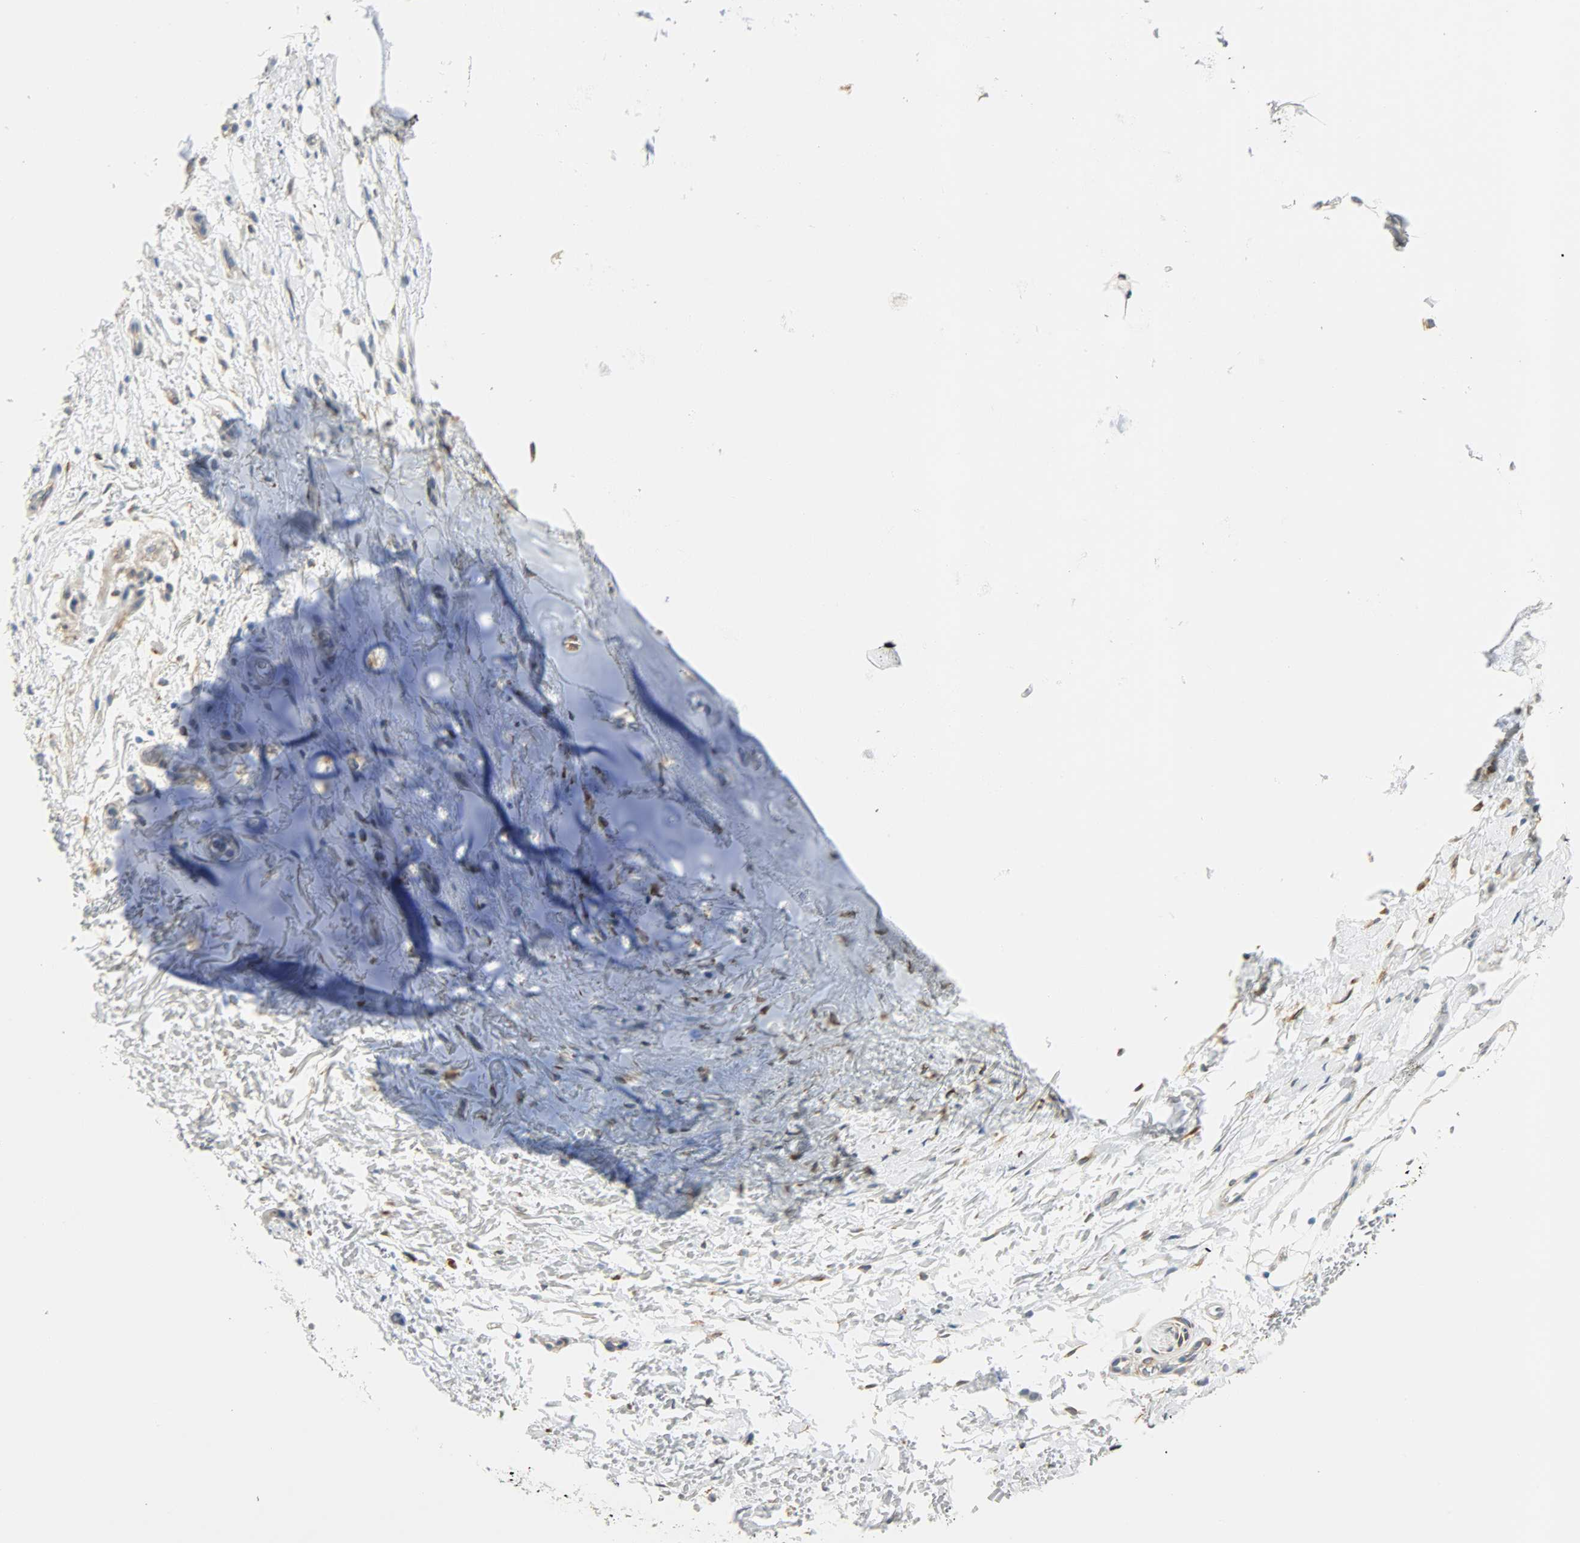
{"staining": {"intensity": "negative", "quantity": "none", "location": "none"}, "tissue": "adipose tissue", "cell_type": "Adipocytes", "image_type": "normal", "snomed": [{"axis": "morphology", "description": "Normal tissue, NOS"}, {"axis": "topography", "description": "Cartilage tissue"}, {"axis": "topography", "description": "Bronchus"}], "caption": "High magnification brightfield microscopy of unremarkable adipose tissue stained with DAB (brown) and counterstained with hematoxylin (blue): adipocytes show no significant staining. Brightfield microscopy of IHC stained with DAB (brown) and hematoxylin (blue), captured at high magnification.", "gene": "PKD2", "patient": {"sex": "female", "age": 73}}